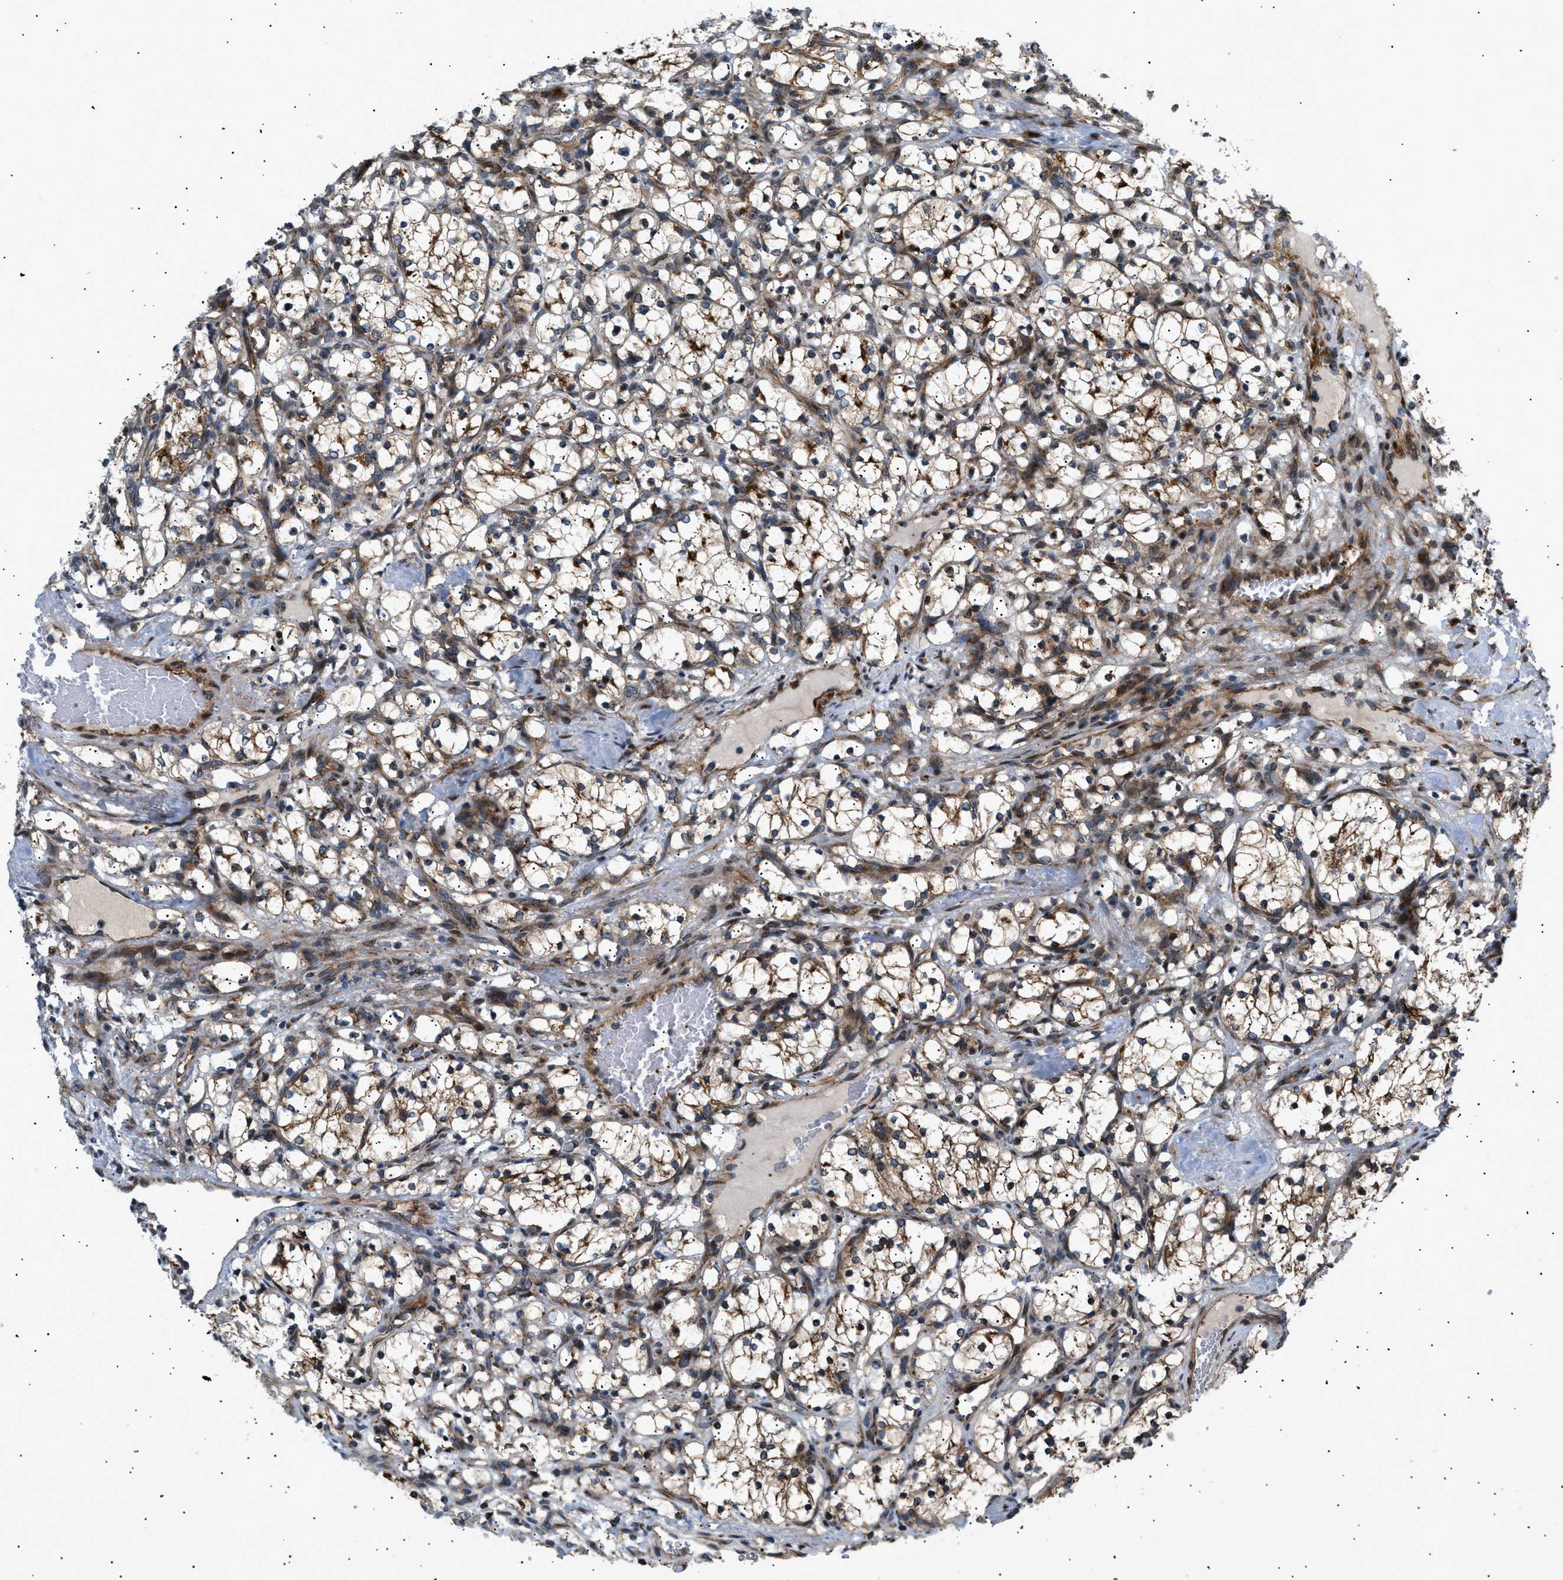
{"staining": {"intensity": "moderate", "quantity": "25%-75%", "location": "cytoplasmic/membranous"}, "tissue": "renal cancer", "cell_type": "Tumor cells", "image_type": "cancer", "snomed": [{"axis": "morphology", "description": "Adenocarcinoma, NOS"}, {"axis": "topography", "description": "Kidney"}], "caption": "A photomicrograph of human renal adenocarcinoma stained for a protein shows moderate cytoplasmic/membranous brown staining in tumor cells.", "gene": "LYSMD3", "patient": {"sex": "female", "age": 69}}